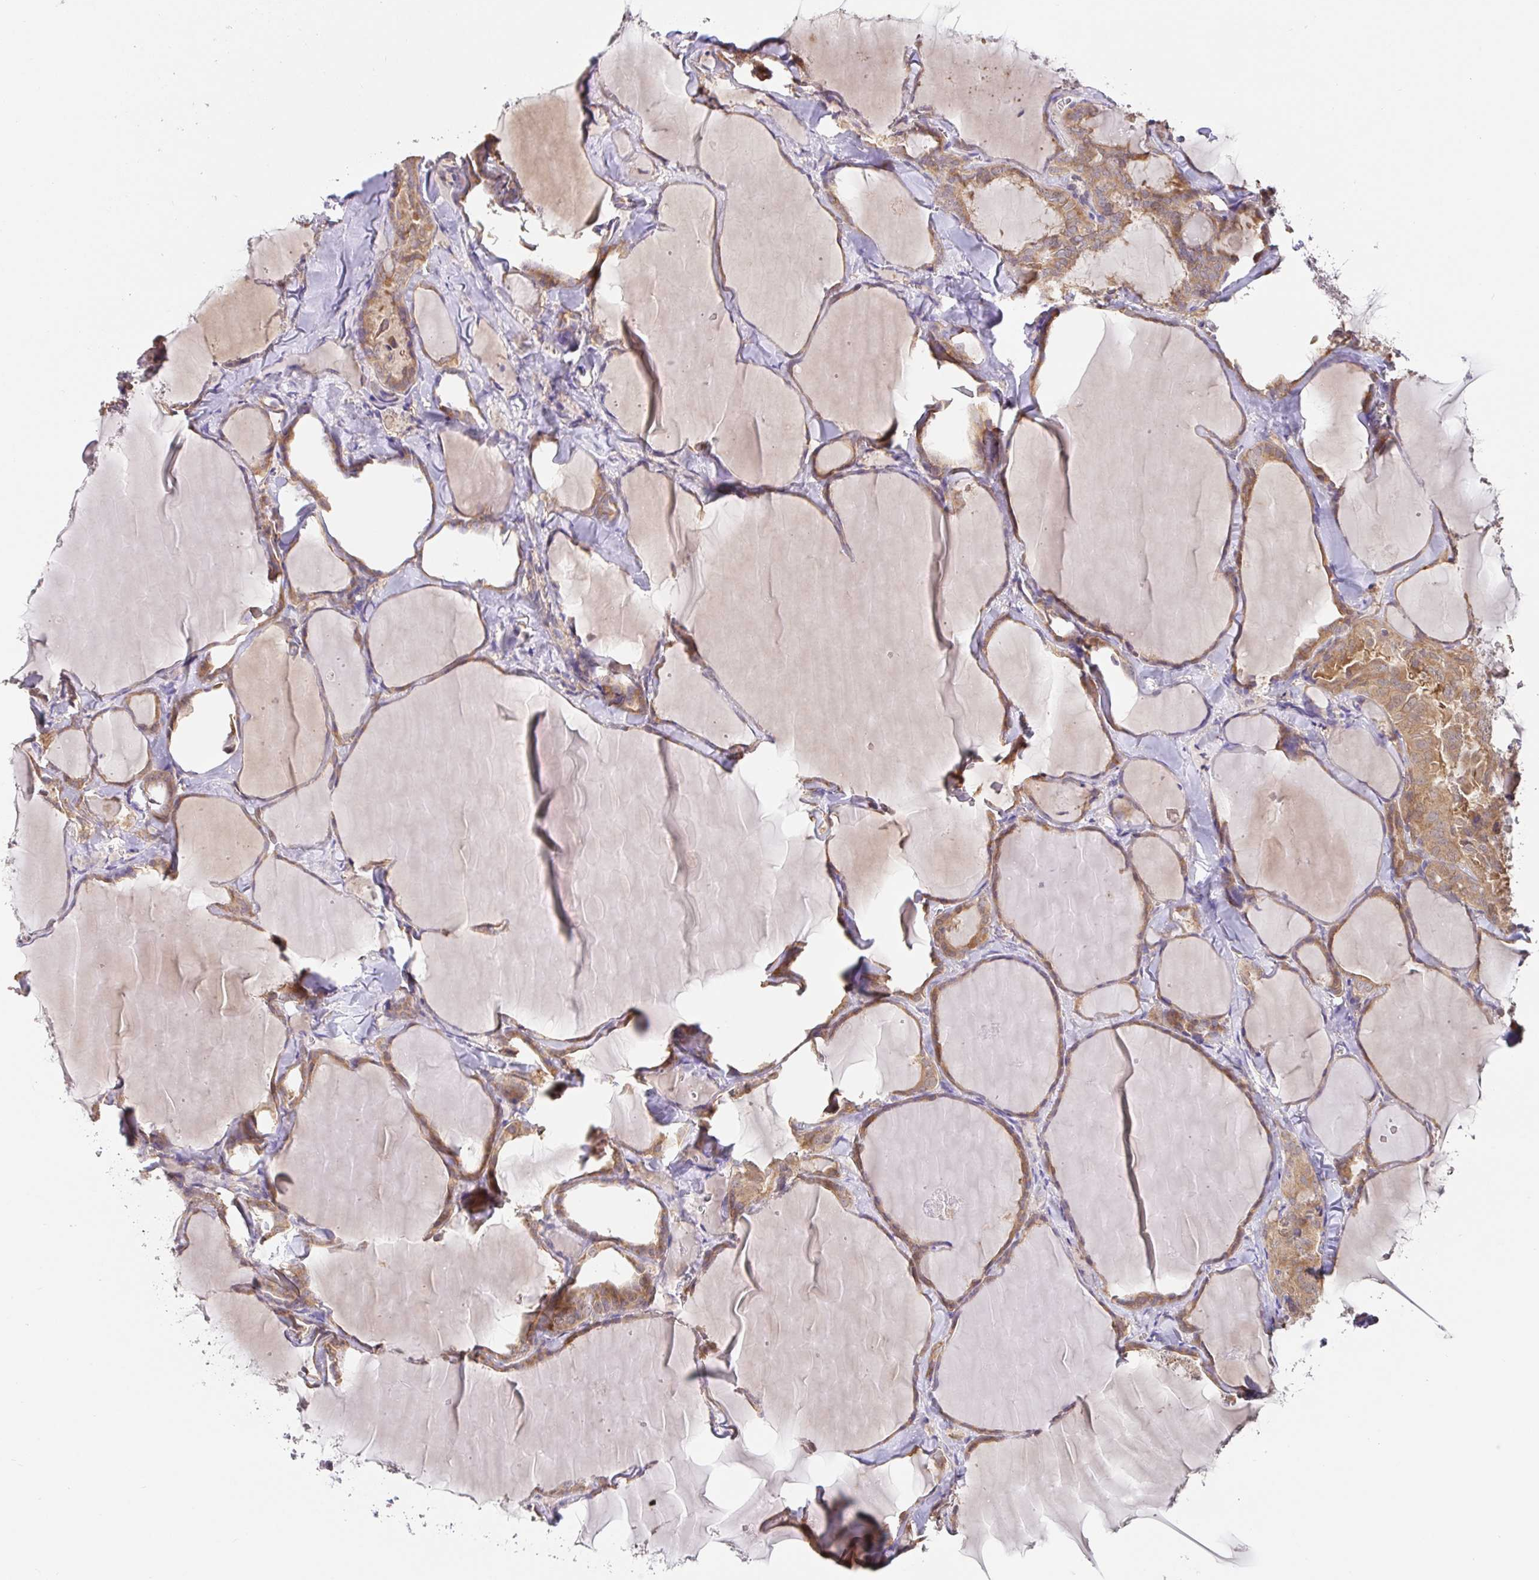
{"staining": {"intensity": "moderate", "quantity": "25%-75%", "location": "cytoplasmic/membranous"}, "tissue": "thyroid cancer", "cell_type": "Tumor cells", "image_type": "cancer", "snomed": [{"axis": "morphology", "description": "Papillary adenocarcinoma, NOS"}, {"axis": "topography", "description": "Thyroid gland"}], "caption": "Thyroid papillary adenocarcinoma stained with a protein marker demonstrates moderate staining in tumor cells.", "gene": "HAGH", "patient": {"sex": "male", "age": 30}}